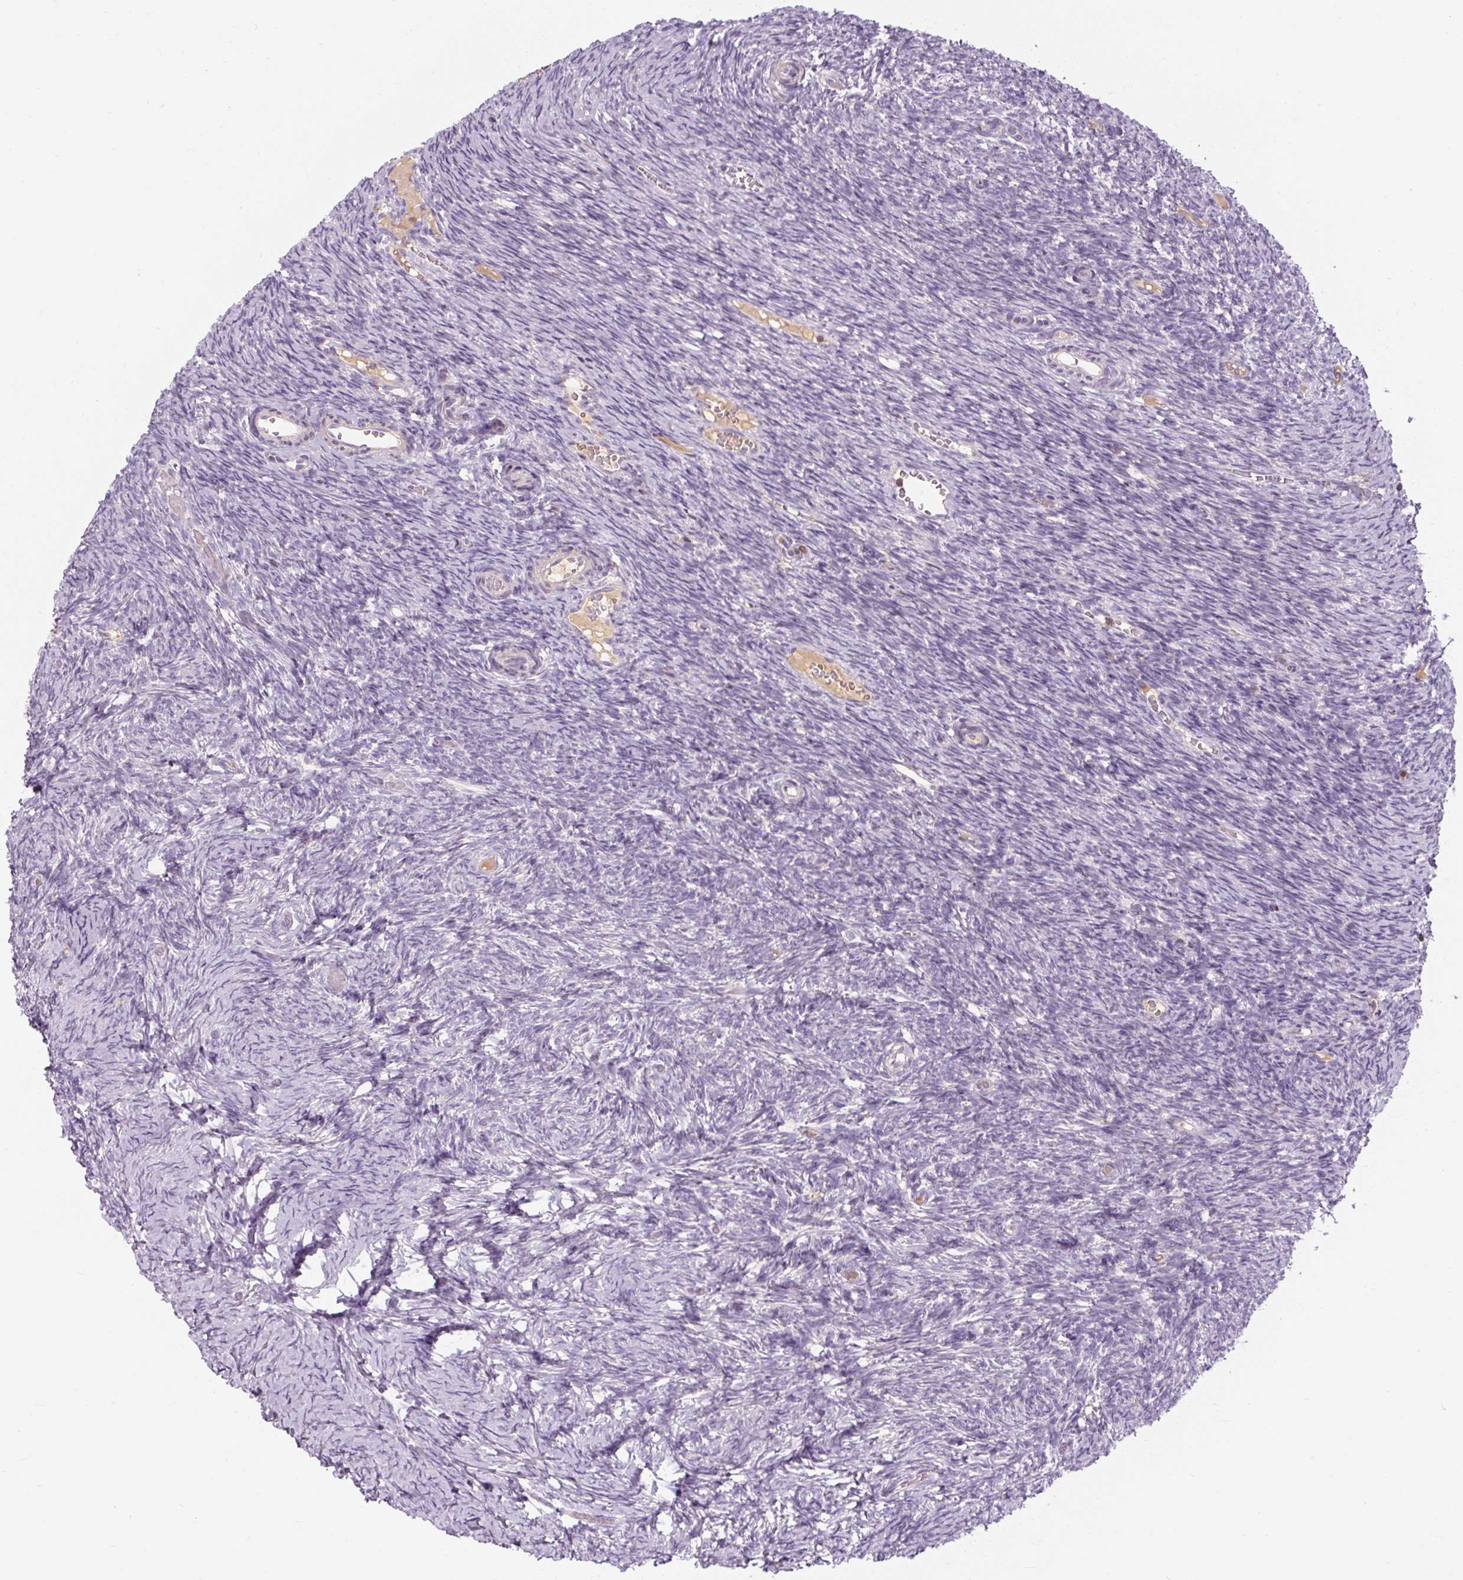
{"staining": {"intensity": "negative", "quantity": "none", "location": "none"}, "tissue": "ovary", "cell_type": "Follicle cells", "image_type": "normal", "snomed": [{"axis": "morphology", "description": "Normal tissue, NOS"}, {"axis": "topography", "description": "Ovary"}], "caption": "IHC histopathology image of unremarkable ovary: human ovary stained with DAB (3,3'-diaminobenzidine) shows no significant protein expression in follicle cells. (DAB IHC visualized using brightfield microscopy, high magnification).", "gene": "TIGD2", "patient": {"sex": "female", "age": 39}}